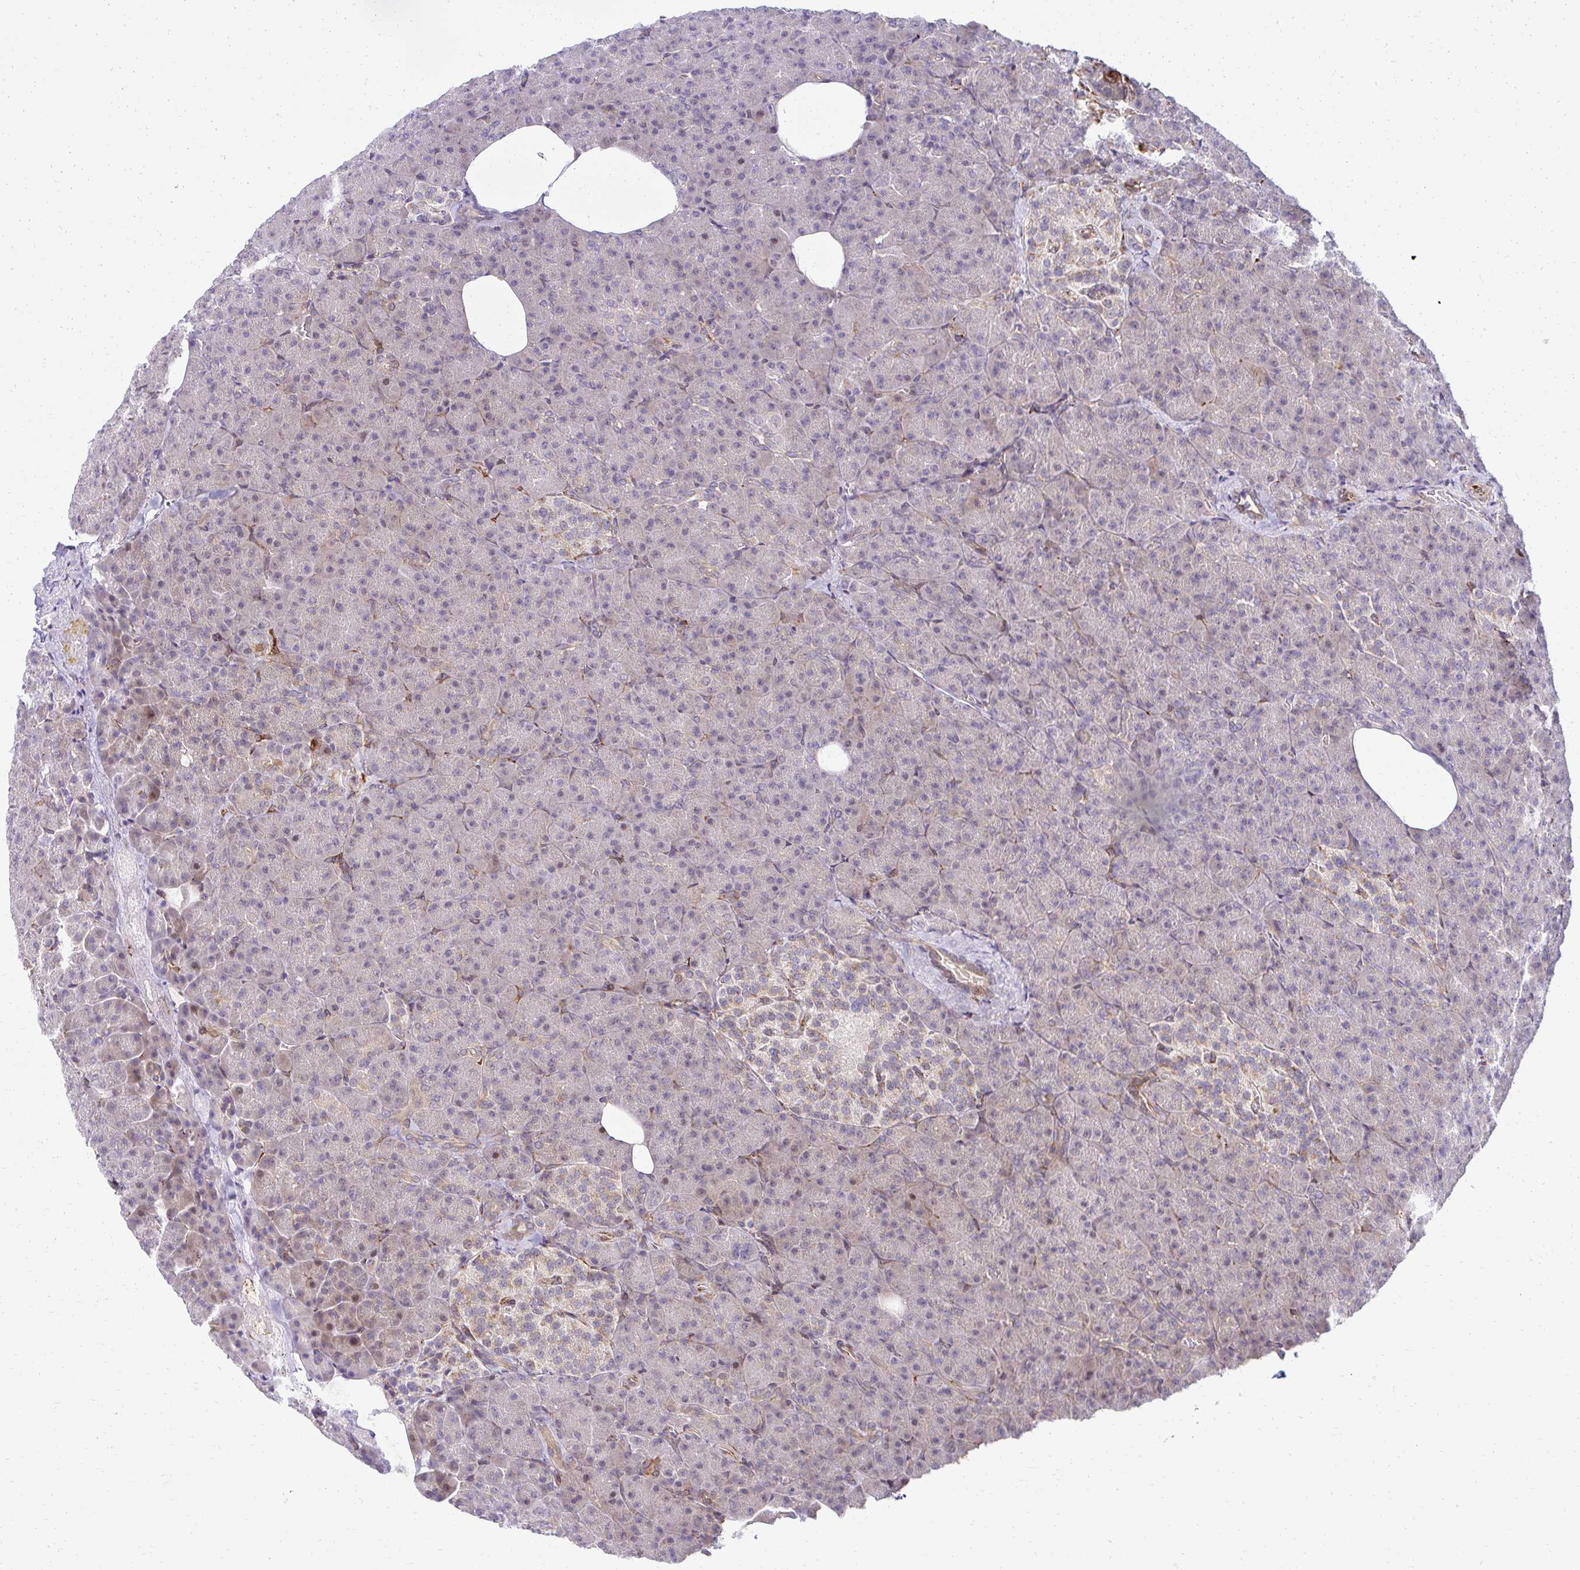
{"staining": {"intensity": "negative", "quantity": "none", "location": "none"}, "tissue": "pancreas", "cell_type": "Exocrine glandular cells", "image_type": "normal", "snomed": [{"axis": "morphology", "description": "Normal tissue, NOS"}, {"axis": "topography", "description": "Pancreas"}], "caption": "This is an IHC image of normal pancreas. There is no staining in exocrine glandular cells.", "gene": "HPS1", "patient": {"sex": "female", "age": 74}}